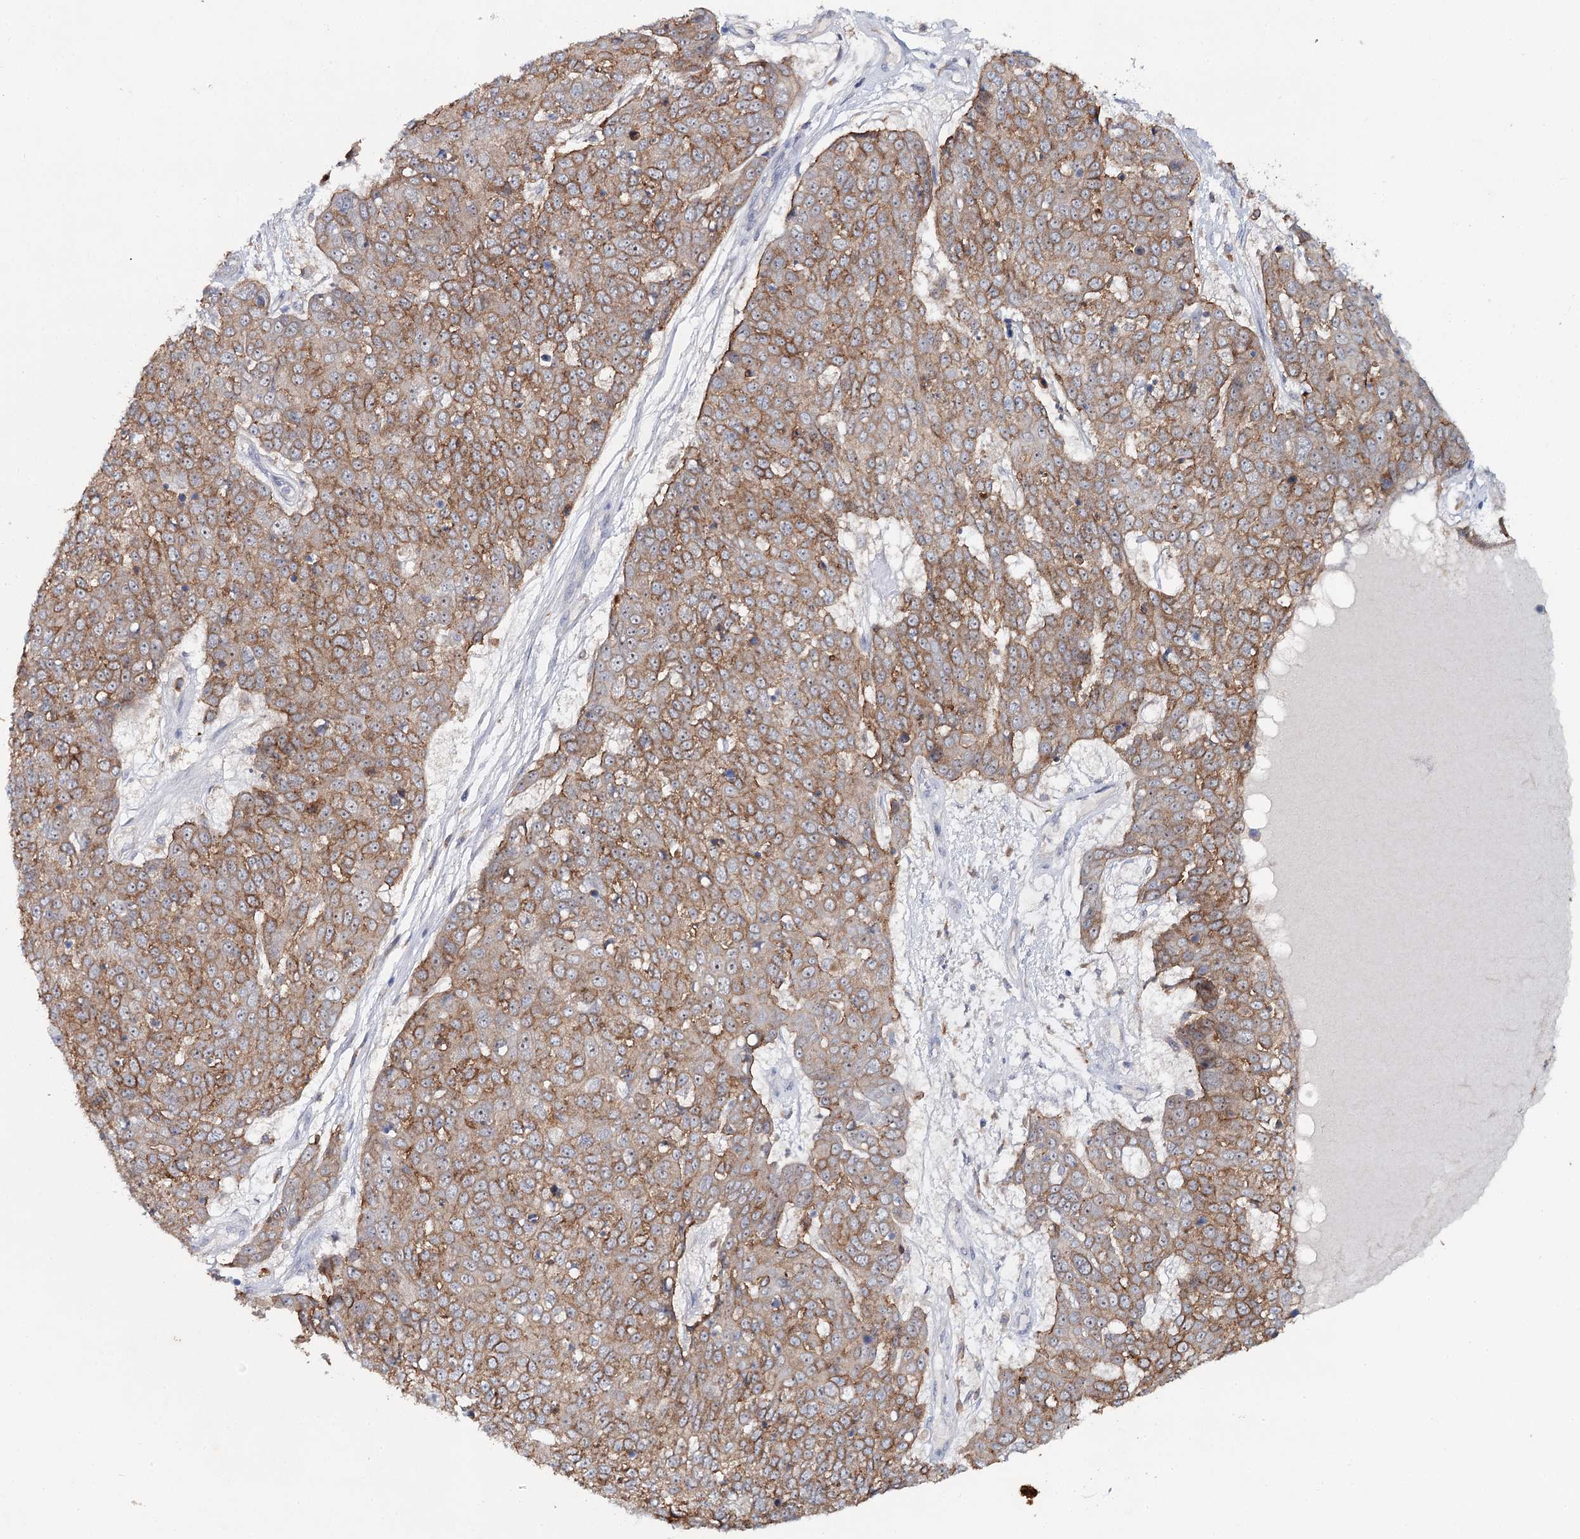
{"staining": {"intensity": "moderate", "quantity": ">75%", "location": "cytoplasmic/membranous"}, "tissue": "skin cancer", "cell_type": "Tumor cells", "image_type": "cancer", "snomed": [{"axis": "morphology", "description": "Squamous cell carcinoma, NOS"}, {"axis": "topography", "description": "Skin"}], "caption": "A medium amount of moderate cytoplasmic/membranous expression is appreciated in approximately >75% of tumor cells in skin squamous cell carcinoma tissue. The staining was performed using DAB (3,3'-diaminobenzidine) to visualize the protein expression in brown, while the nuclei were stained in blue with hematoxylin (Magnification: 20x).", "gene": "ALDH3B1", "patient": {"sex": "female", "age": 44}}